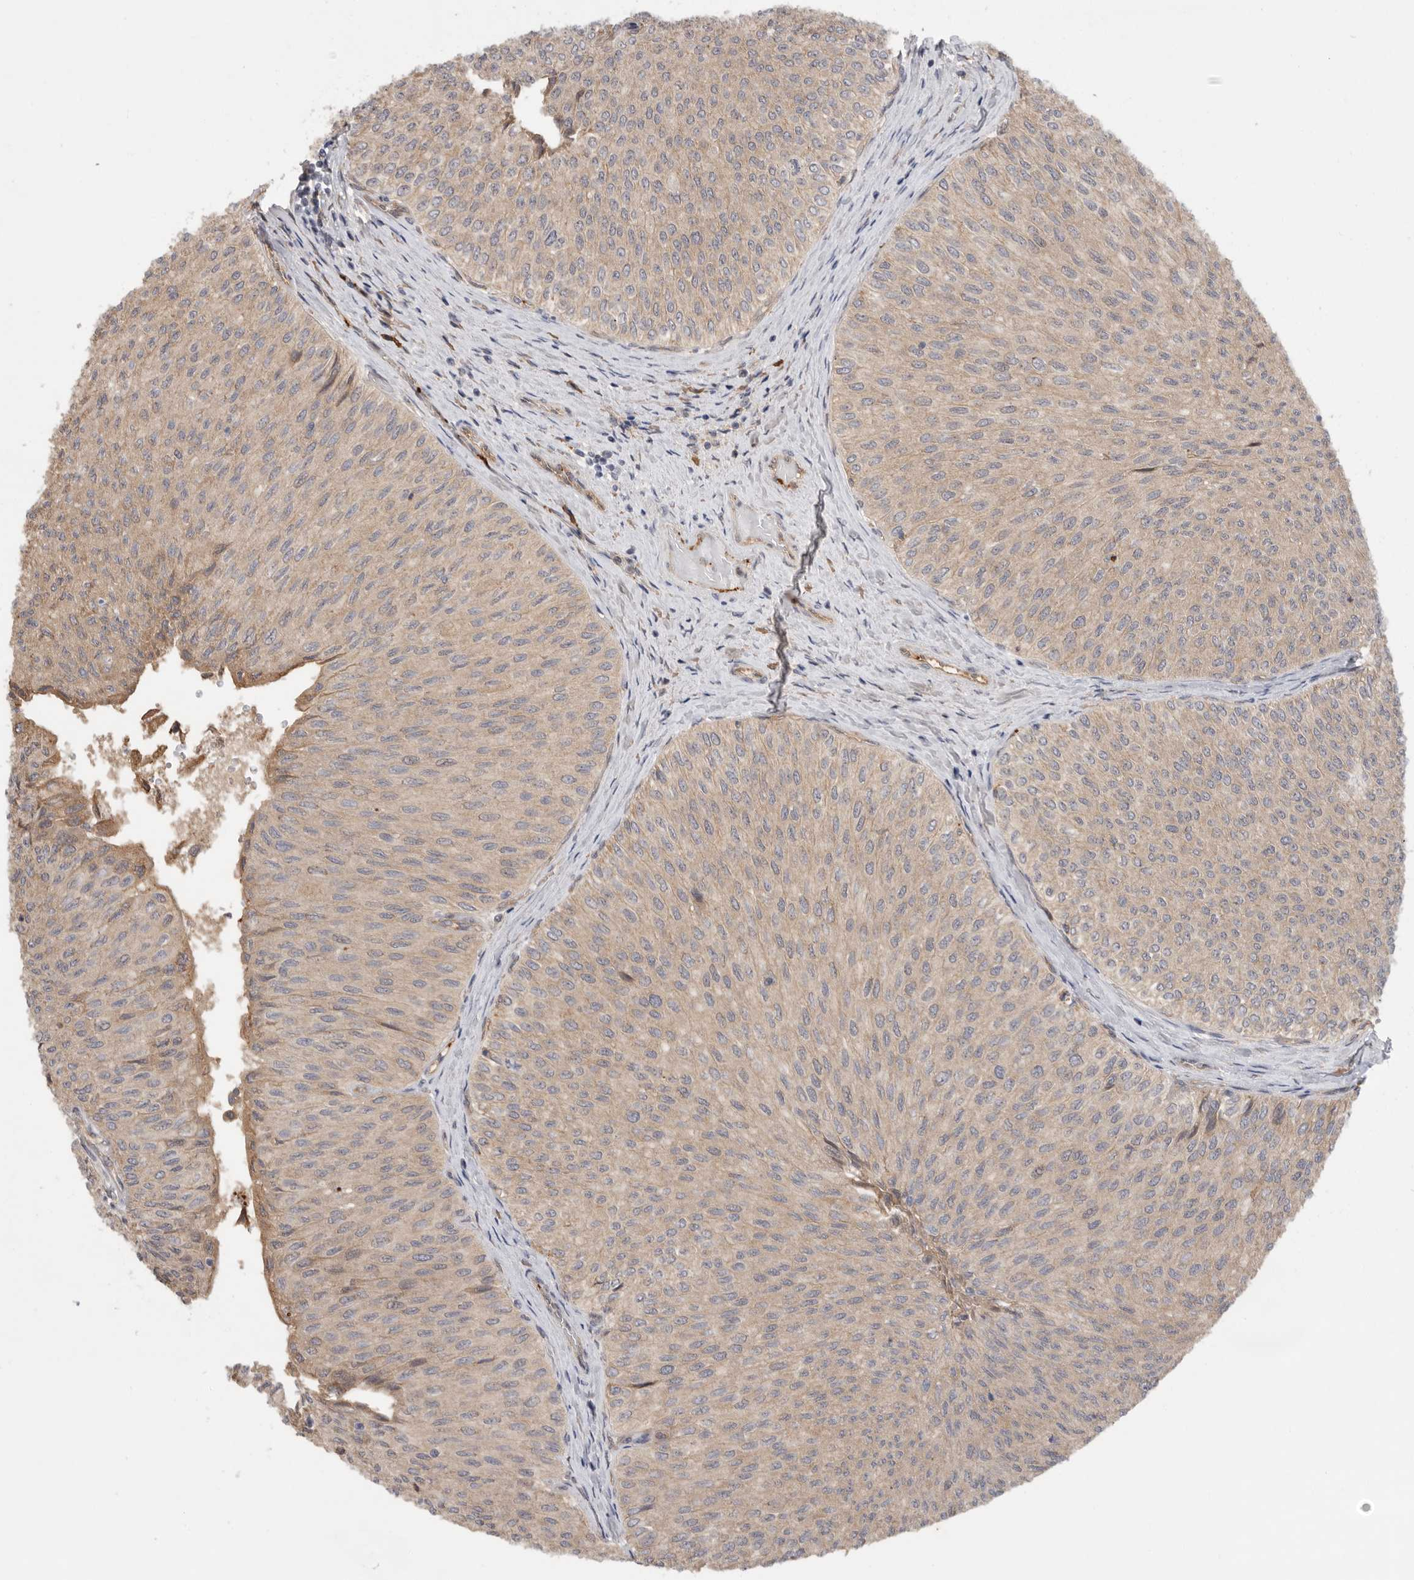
{"staining": {"intensity": "weak", "quantity": ">75%", "location": "cytoplasmic/membranous"}, "tissue": "urothelial cancer", "cell_type": "Tumor cells", "image_type": "cancer", "snomed": [{"axis": "morphology", "description": "Urothelial carcinoma, Low grade"}, {"axis": "topography", "description": "Urinary bladder"}], "caption": "Urothelial cancer was stained to show a protein in brown. There is low levels of weak cytoplasmic/membranous positivity in approximately >75% of tumor cells.", "gene": "CDC42BPB", "patient": {"sex": "male", "age": 78}}